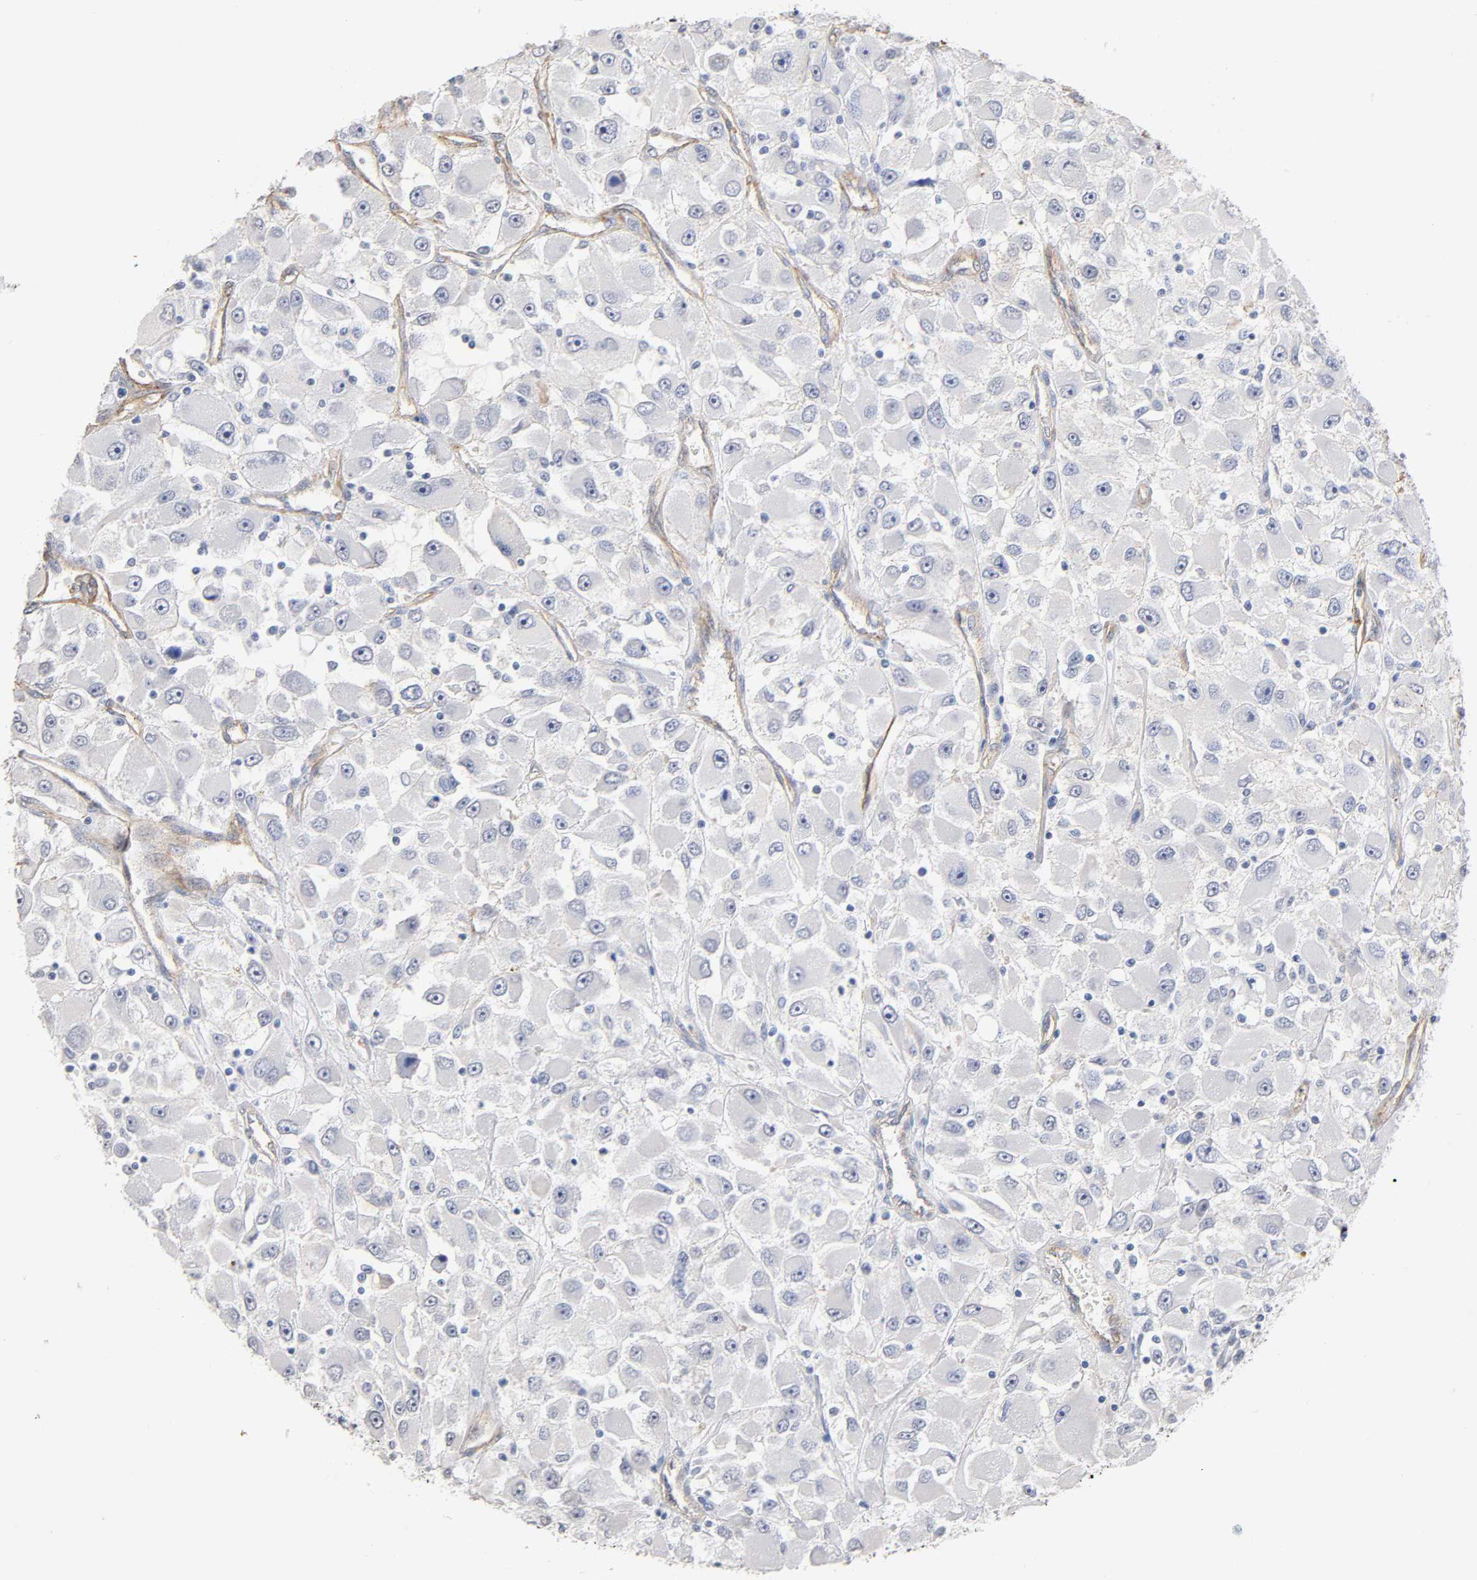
{"staining": {"intensity": "negative", "quantity": "none", "location": "none"}, "tissue": "renal cancer", "cell_type": "Tumor cells", "image_type": "cancer", "snomed": [{"axis": "morphology", "description": "Adenocarcinoma, NOS"}, {"axis": "topography", "description": "Kidney"}], "caption": "This histopathology image is of renal cancer stained with IHC to label a protein in brown with the nuclei are counter-stained blue. There is no positivity in tumor cells. (Immunohistochemistry (ihc), brightfield microscopy, high magnification).", "gene": "SPTAN1", "patient": {"sex": "female", "age": 52}}